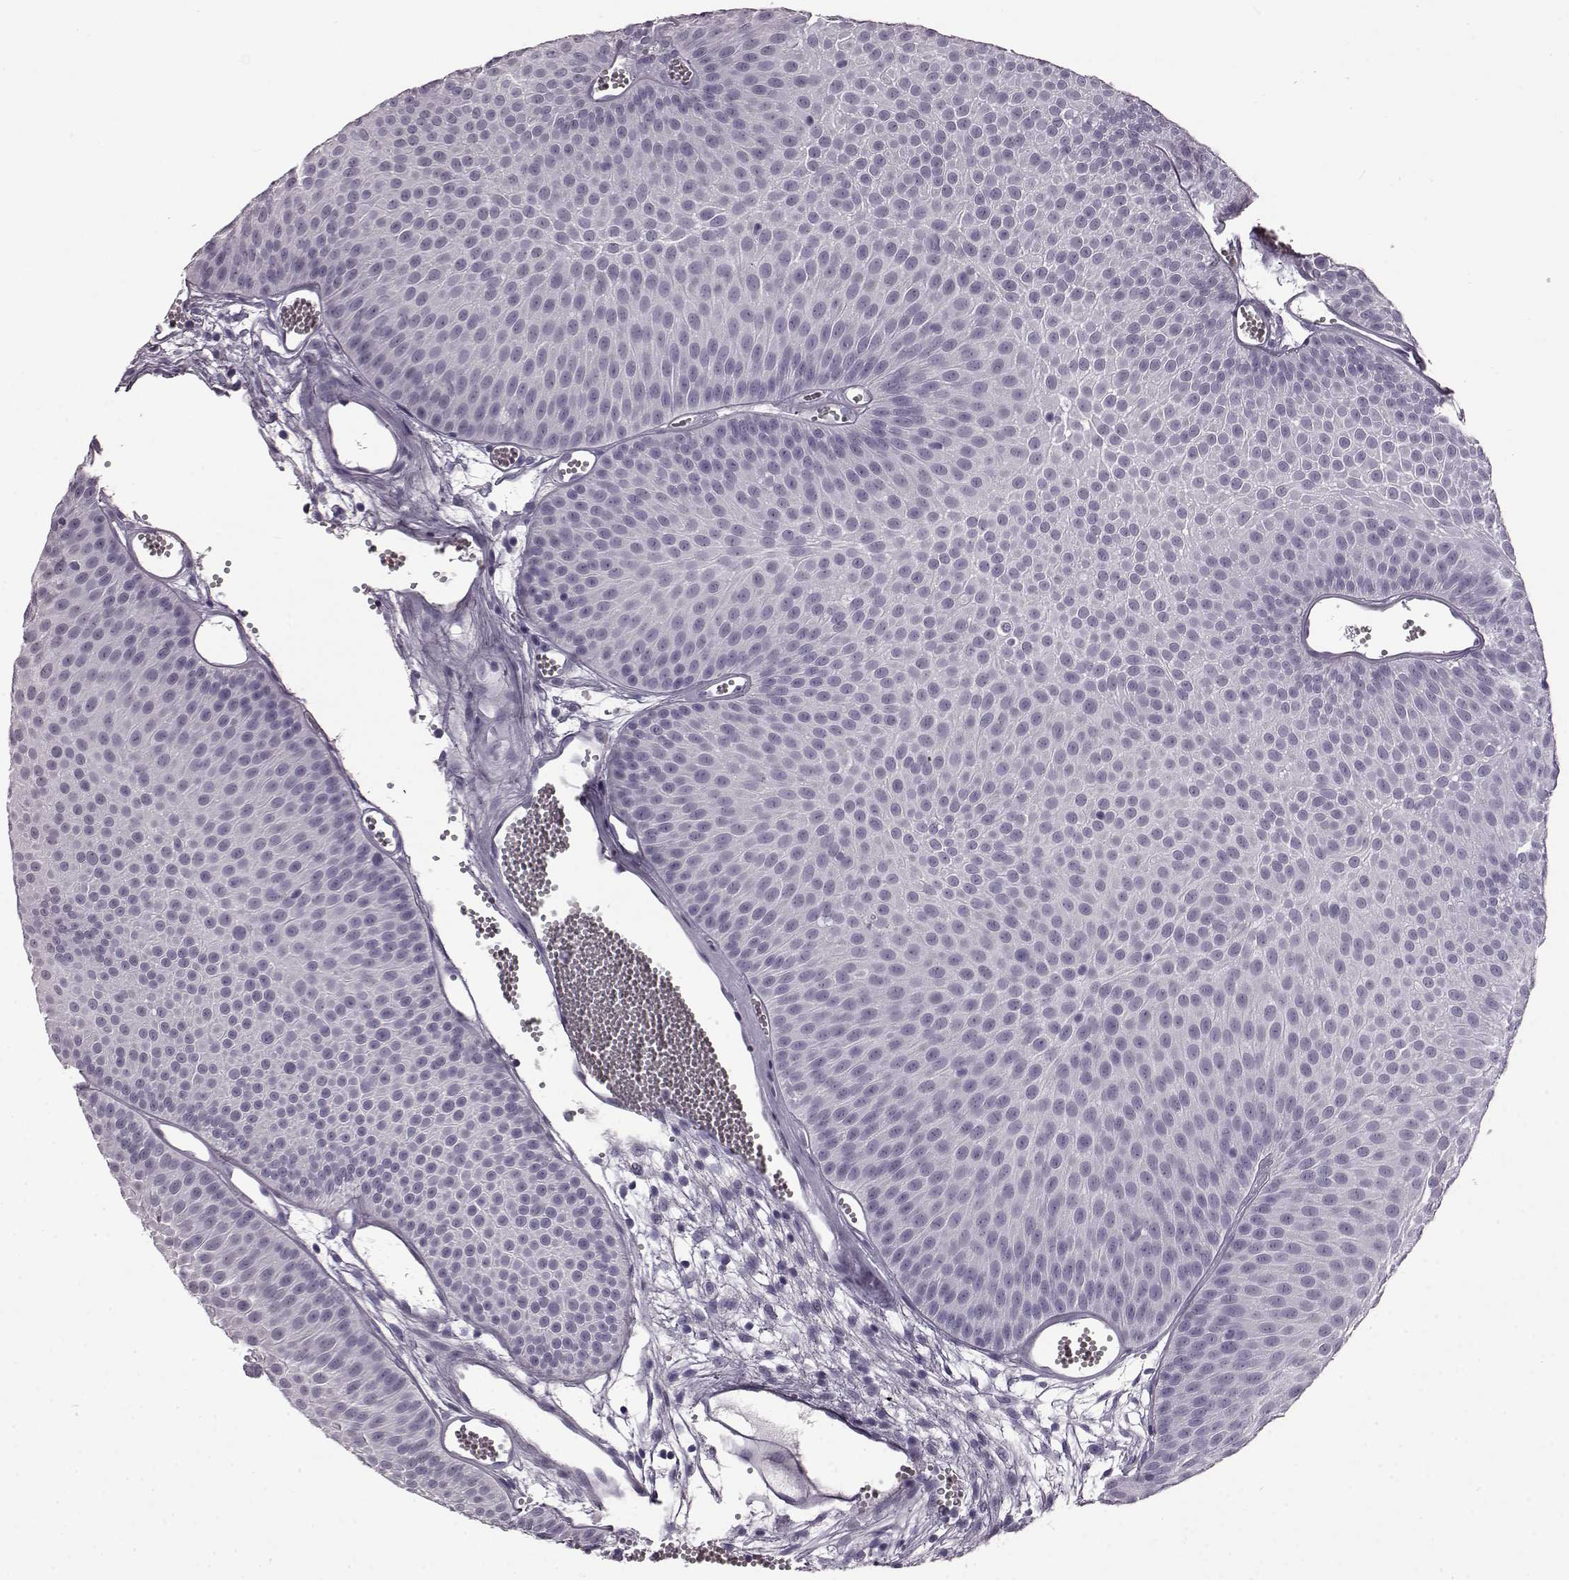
{"staining": {"intensity": "negative", "quantity": "none", "location": "none"}, "tissue": "urothelial cancer", "cell_type": "Tumor cells", "image_type": "cancer", "snomed": [{"axis": "morphology", "description": "Urothelial carcinoma, Low grade"}, {"axis": "topography", "description": "Urinary bladder"}], "caption": "IHC micrograph of human urothelial cancer stained for a protein (brown), which demonstrates no staining in tumor cells. The staining is performed using DAB (3,3'-diaminobenzidine) brown chromogen with nuclei counter-stained in using hematoxylin.", "gene": "AIPL1", "patient": {"sex": "male", "age": 52}}